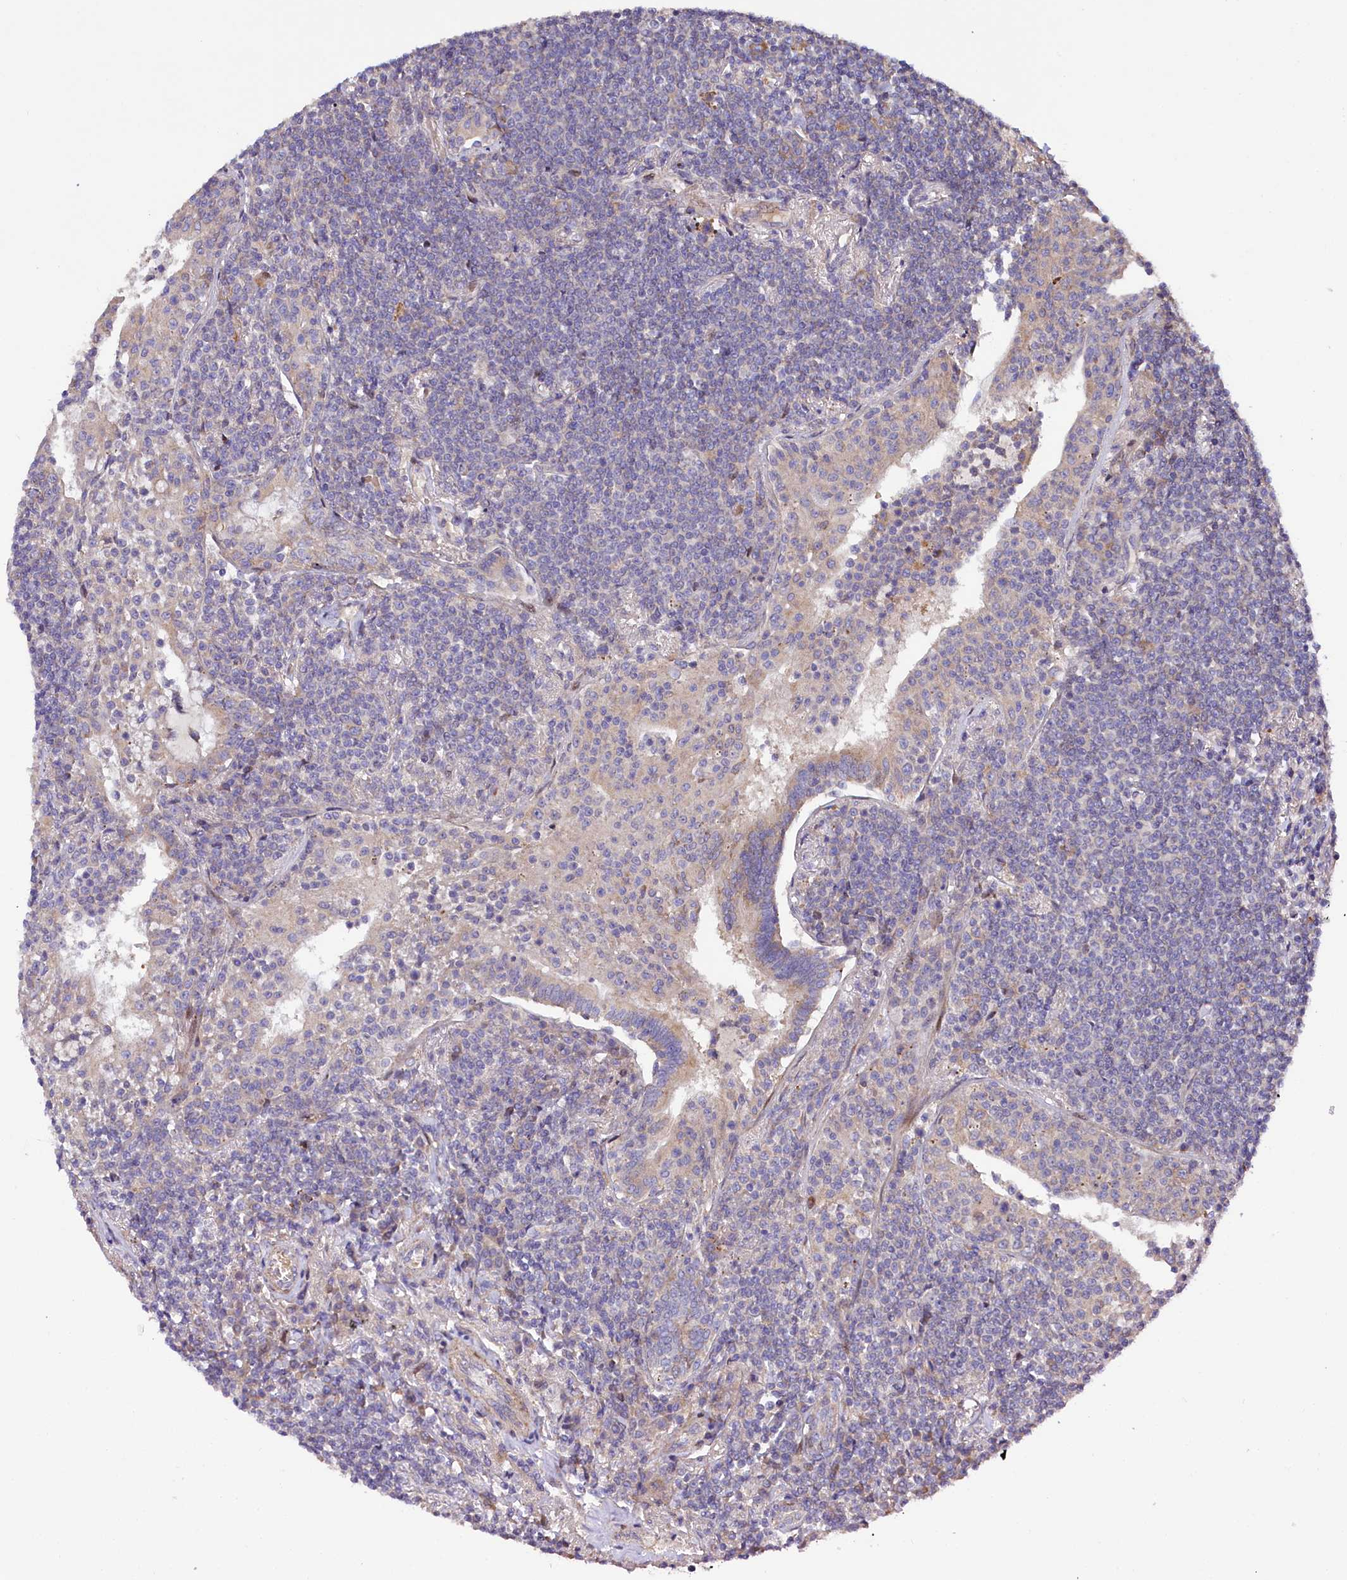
{"staining": {"intensity": "negative", "quantity": "none", "location": "none"}, "tissue": "lymphoma", "cell_type": "Tumor cells", "image_type": "cancer", "snomed": [{"axis": "morphology", "description": "Malignant lymphoma, non-Hodgkin's type, Low grade"}, {"axis": "topography", "description": "Lung"}], "caption": "Tumor cells are negative for brown protein staining in lymphoma.", "gene": "PDZRN3", "patient": {"sex": "female", "age": 71}}